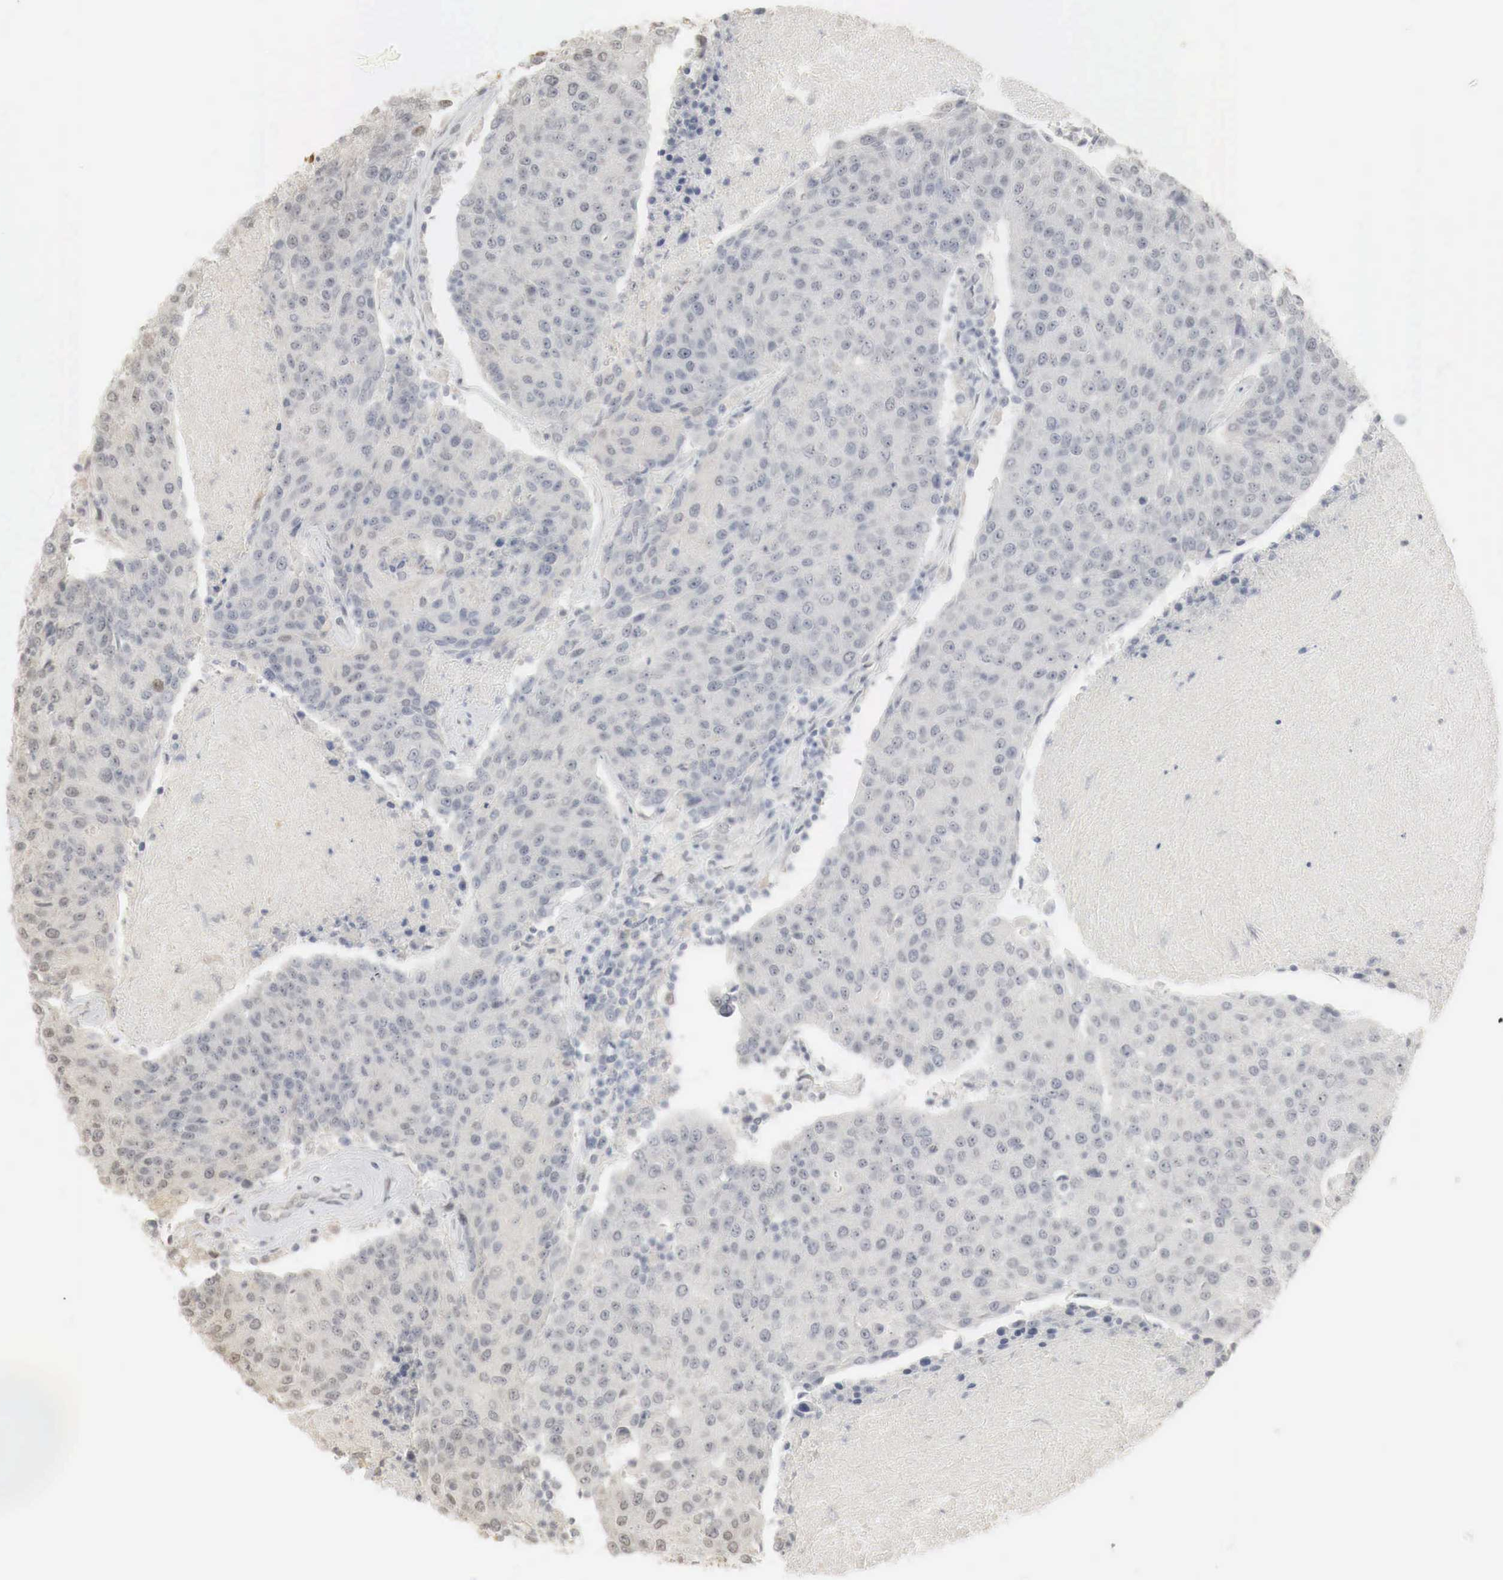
{"staining": {"intensity": "negative", "quantity": "none", "location": "none"}, "tissue": "urothelial cancer", "cell_type": "Tumor cells", "image_type": "cancer", "snomed": [{"axis": "morphology", "description": "Urothelial carcinoma, High grade"}, {"axis": "topography", "description": "Urinary bladder"}], "caption": "An immunohistochemistry (IHC) micrograph of urothelial carcinoma (high-grade) is shown. There is no staining in tumor cells of urothelial carcinoma (high-grade).", "gene": "ERBB4", "patient": {"sex": "female", "age": 85}}